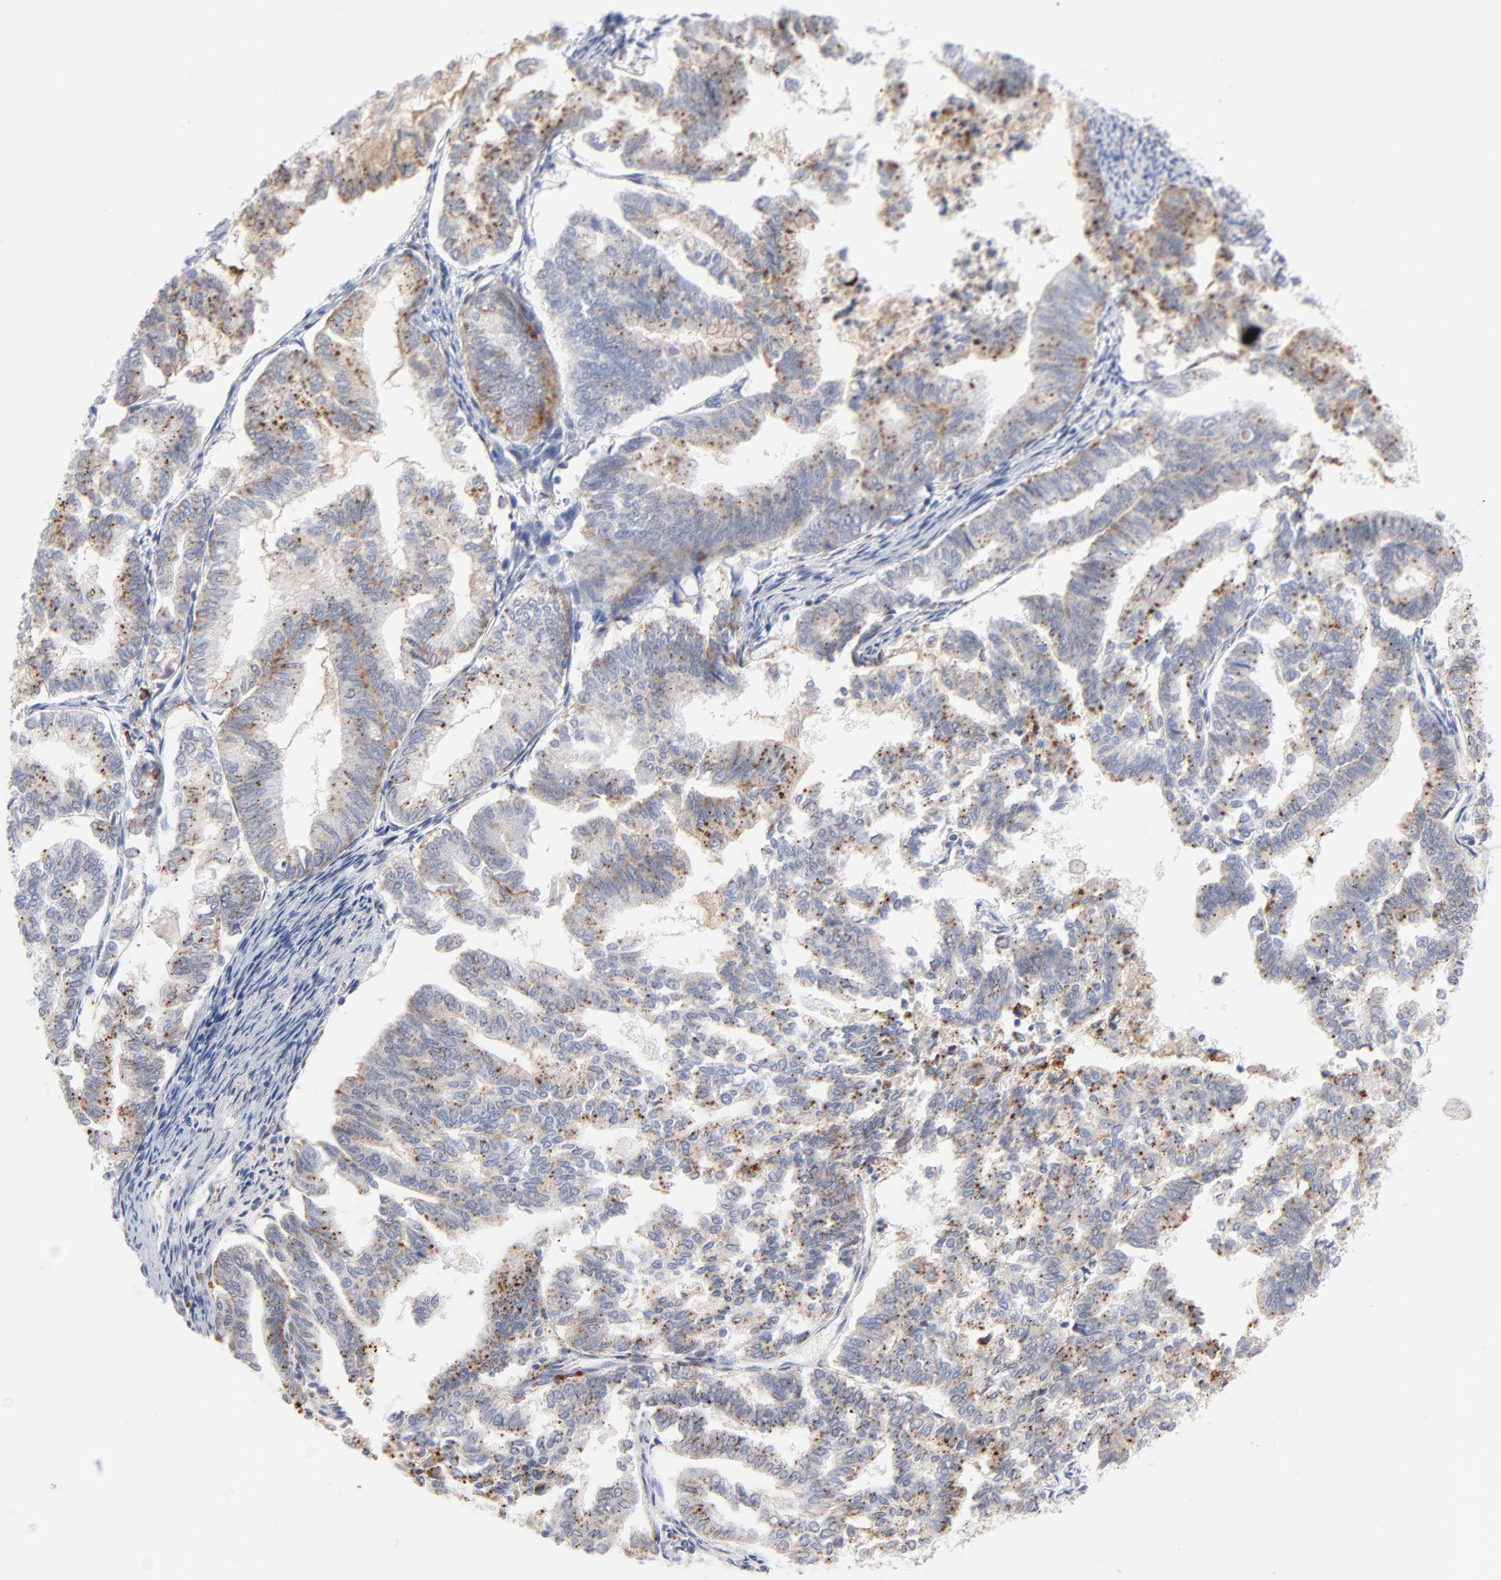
{"staining": {"intensity": "moderate", "quantity": ">75%", "location": "cytoplasmic/membranous"}, "tissue": "endometrial cancer", "cell_type": "Tumor cells", "image_type": "cancer", "snomed": [{"axis": "morphology", "description": "Adenocarcinoma, NOS"}, {"axis": "topography", "description": "Endometrium"}], "caption": "Endometrial cancer was stained to show a protein in brown. There is medium levels of moderate cytoplasmic/membranous positivity in approximately >75% of tumor cells.", "gene": "LTBP2", "patient": {"sex": "female", "age": 79}}